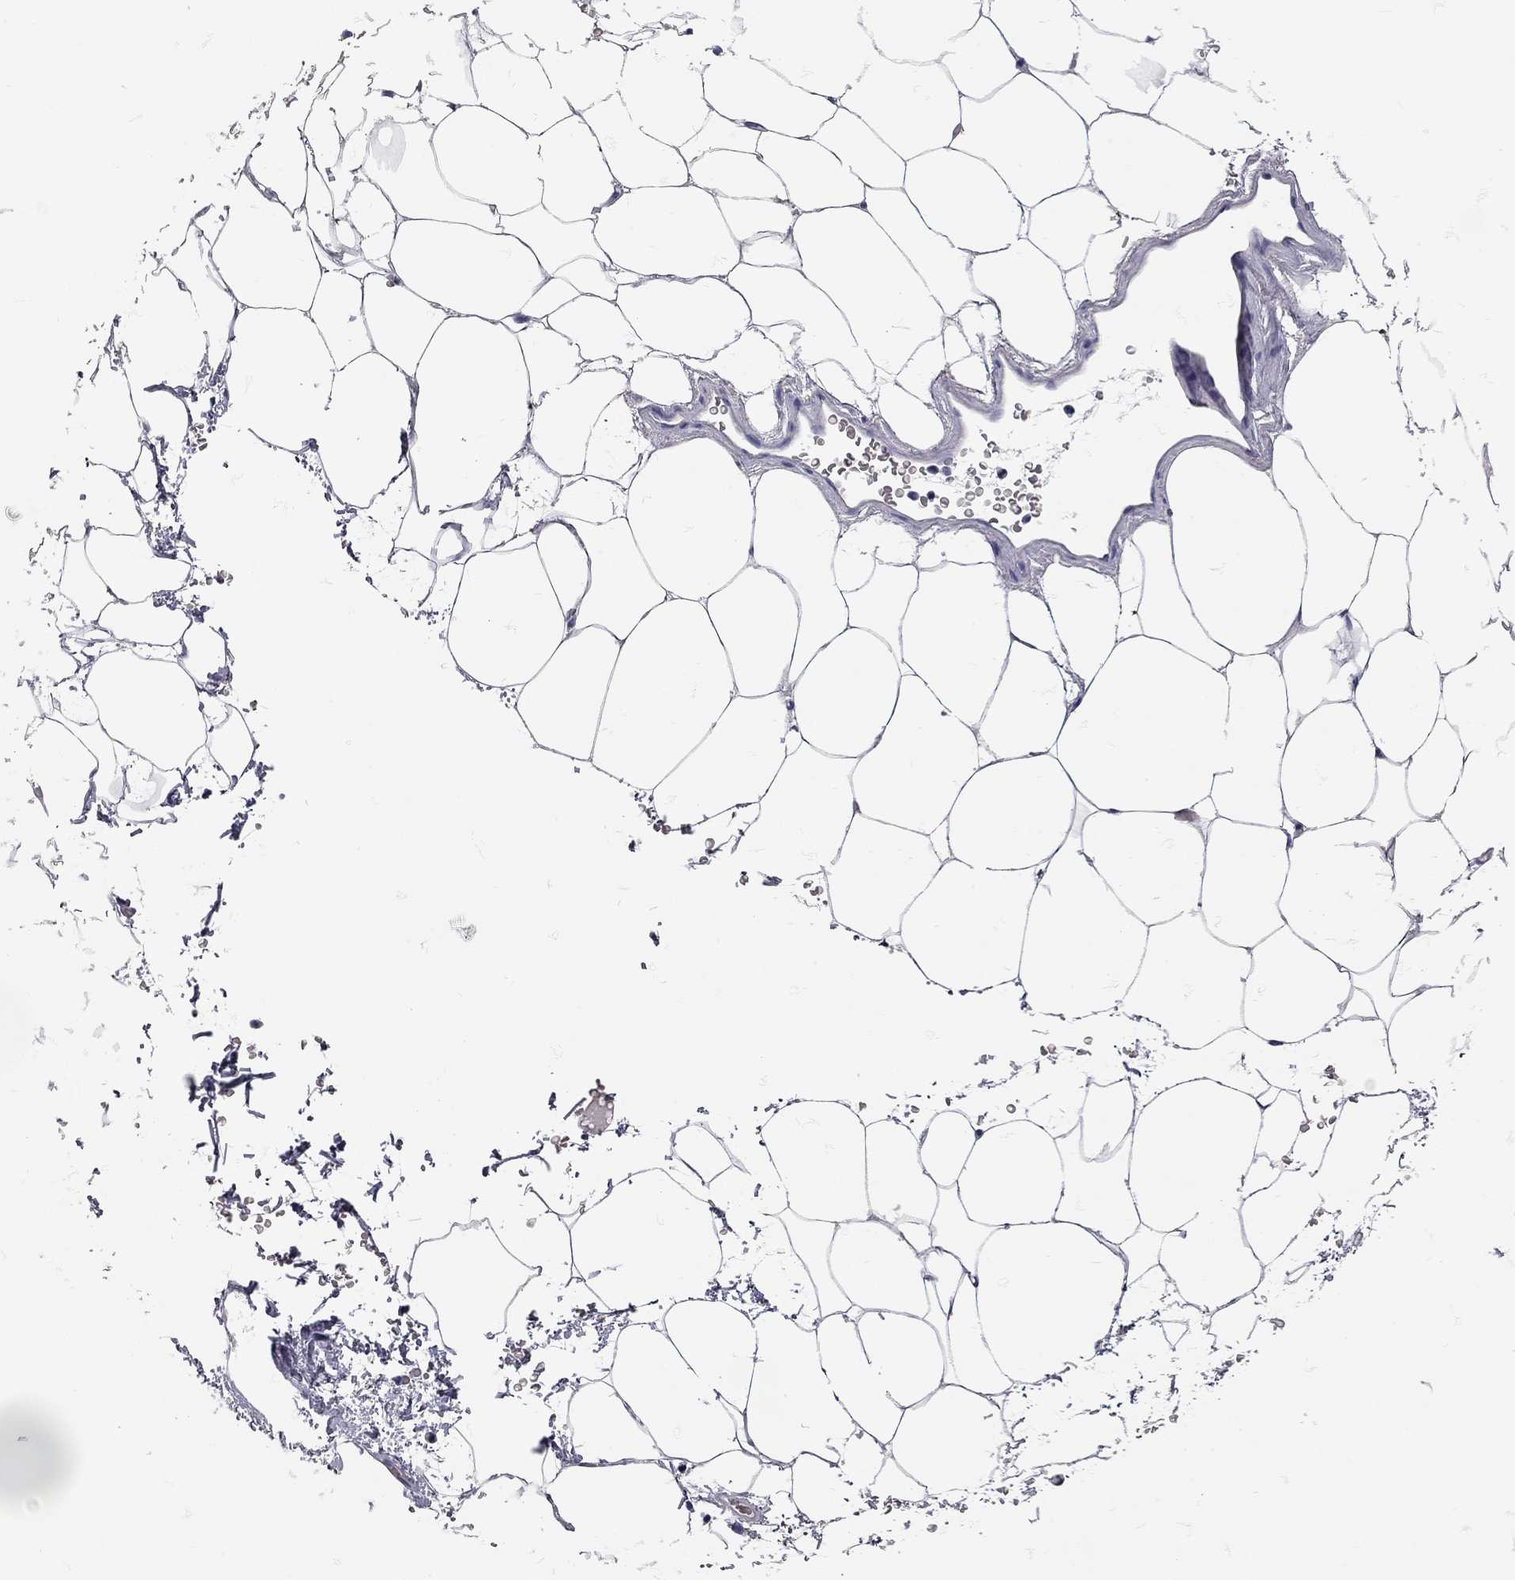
{"staining": {"intensity": "negative", "quantity": "none", "location": "none"}, "tissue": "adipose tissue", "cell_type": "Adipocytes", "image_type": "normal", "snomed": [{"axis": "morphology", "description": "Normal tissue, NOS"}, {"axis": "topography", "description": "Soft tissue"}, {"axis": "topography", "description": "Adipose tissue"}, {"axis": "topography", "description": "Vascular tissue"}, {"axis": "topography", "description": "Peripheral nerve tissue"}], "caption": "This is an immunohistochemistry (IHC) histopathology image of benign human adipose tissue. There is no staining in adipocytes.", "gene": "C10orf90", "patient": {"sex": "male", "age": 68}}